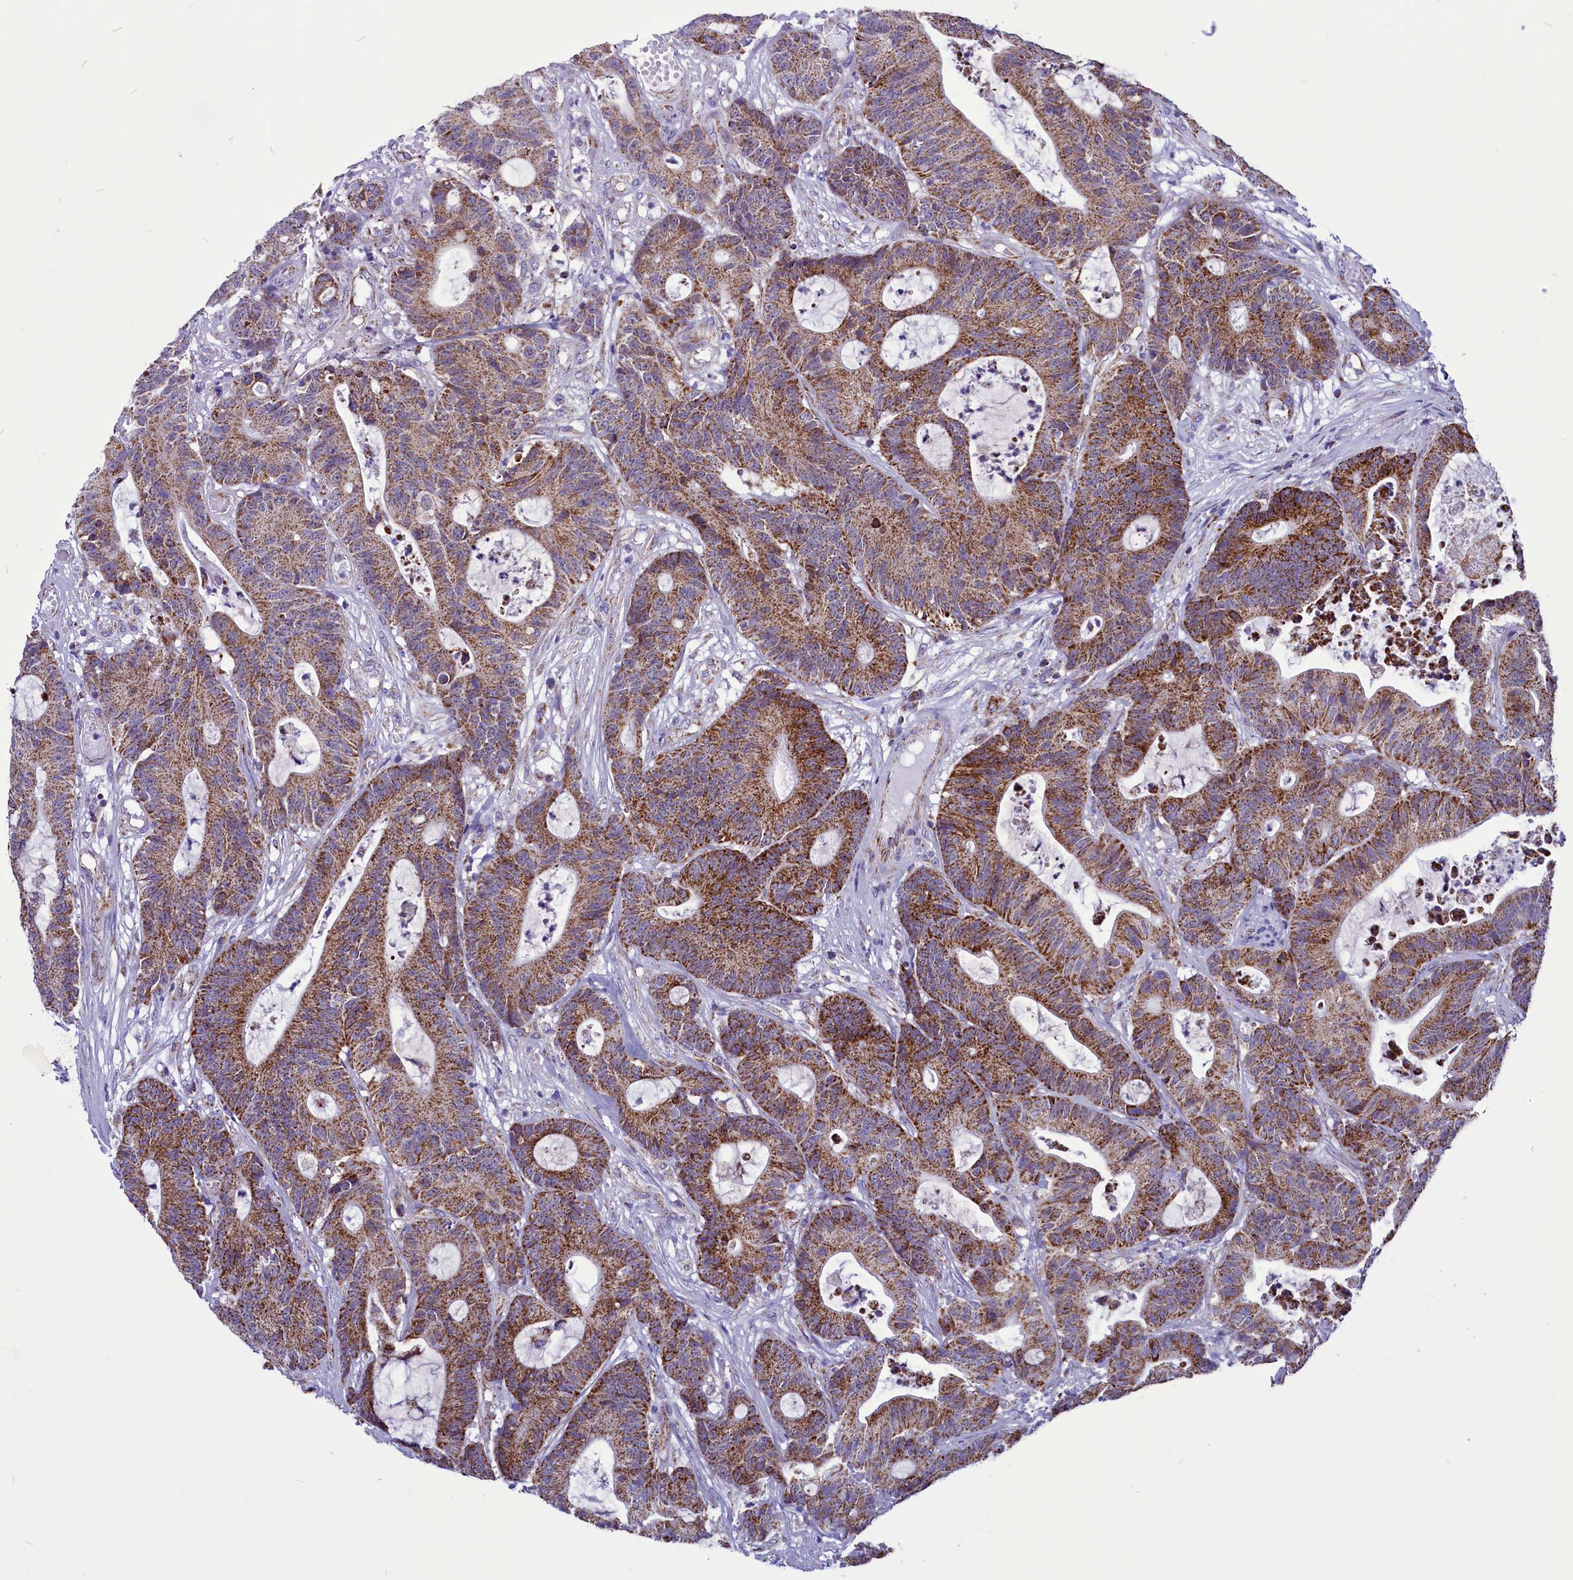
{"staining": {"intensity": "moderate", "quantity": ">75%", "location": "cytoplasmic/membranous"}, "tissue": "colorectal cancer", "cell_type": "Tumor cells", "image_type": "cancer", "snomed": [{"axis": "morphology", "description": "Adenocarcinoma, NOS"}, {"axis": "topography", "description": "Colon"}], "caption": "Colorectal cancer (adenocarcinoma) stained with a brown dye reveals moderate cytoplasmic/membranous positive staining in approximately >75% of tumor cells.", "gene": "ICA1L", "patient": {"sex": "female", "age": 84}}